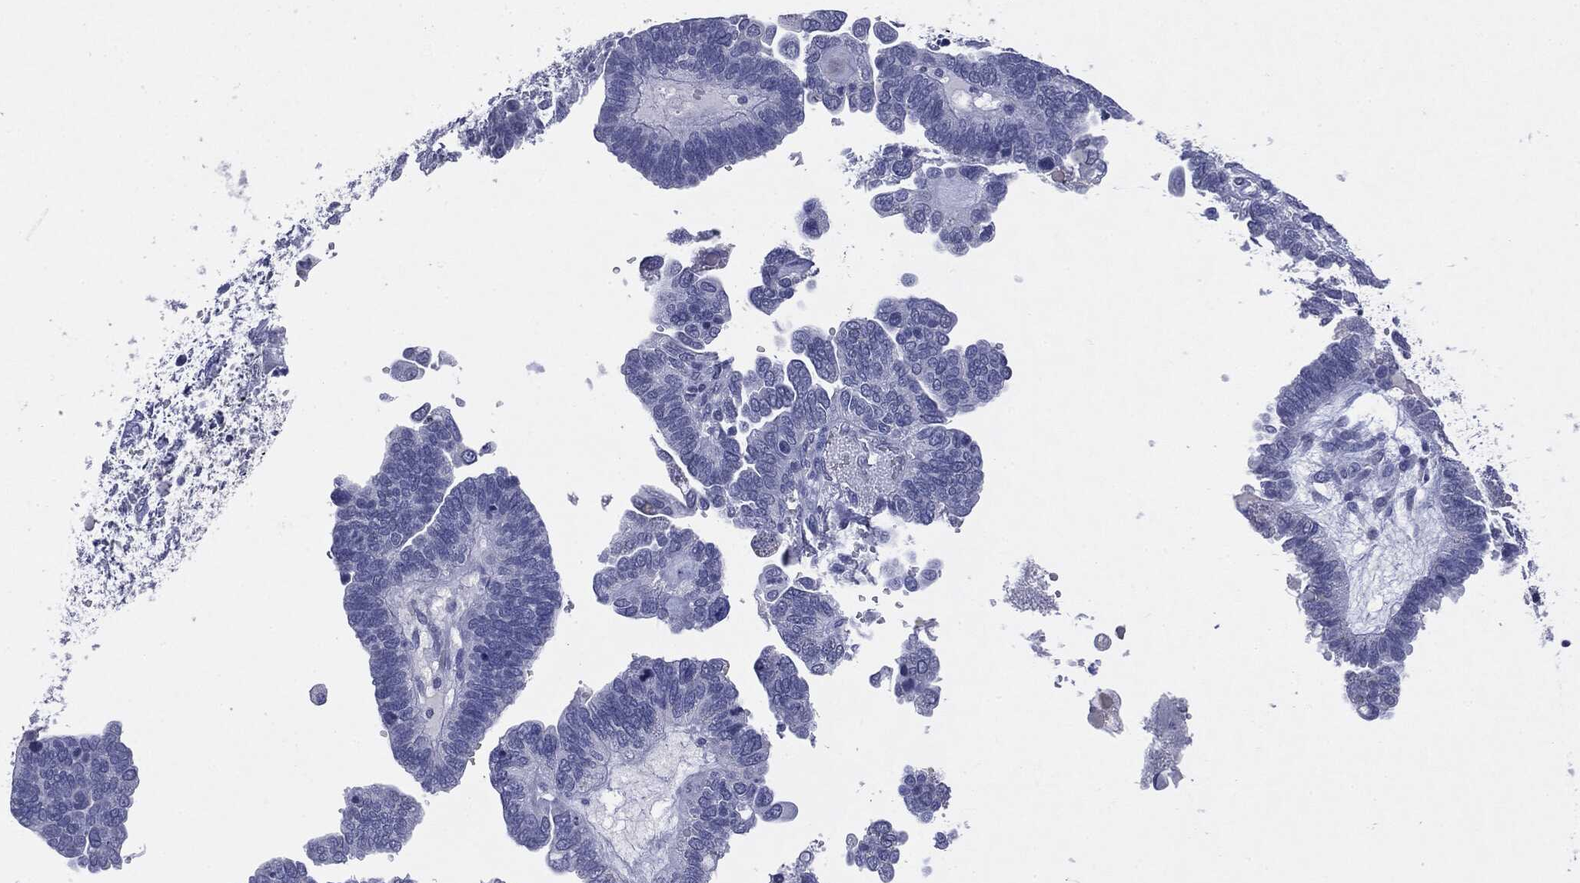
{"staining": {"intensity": "negative", "quantity": "none", "location": "none"}, "tissue": "ovarian cancer", "cell_type": "Tumor cells", "image_type": "cancer", "snomed": [{"axis": "morphology", "description": "Cystadenocarcinoma, serous, NOS"}, {"axis": "topography", "description": "Ovary"}], "caption": "This is an immunohistochemistry photomicrograph of human ovarian cancer (serous cystadenocarcinoma). There is no staining in tumor cells.", "gene": "TSHB", "patient": {"sex": "female", "age": 51}}